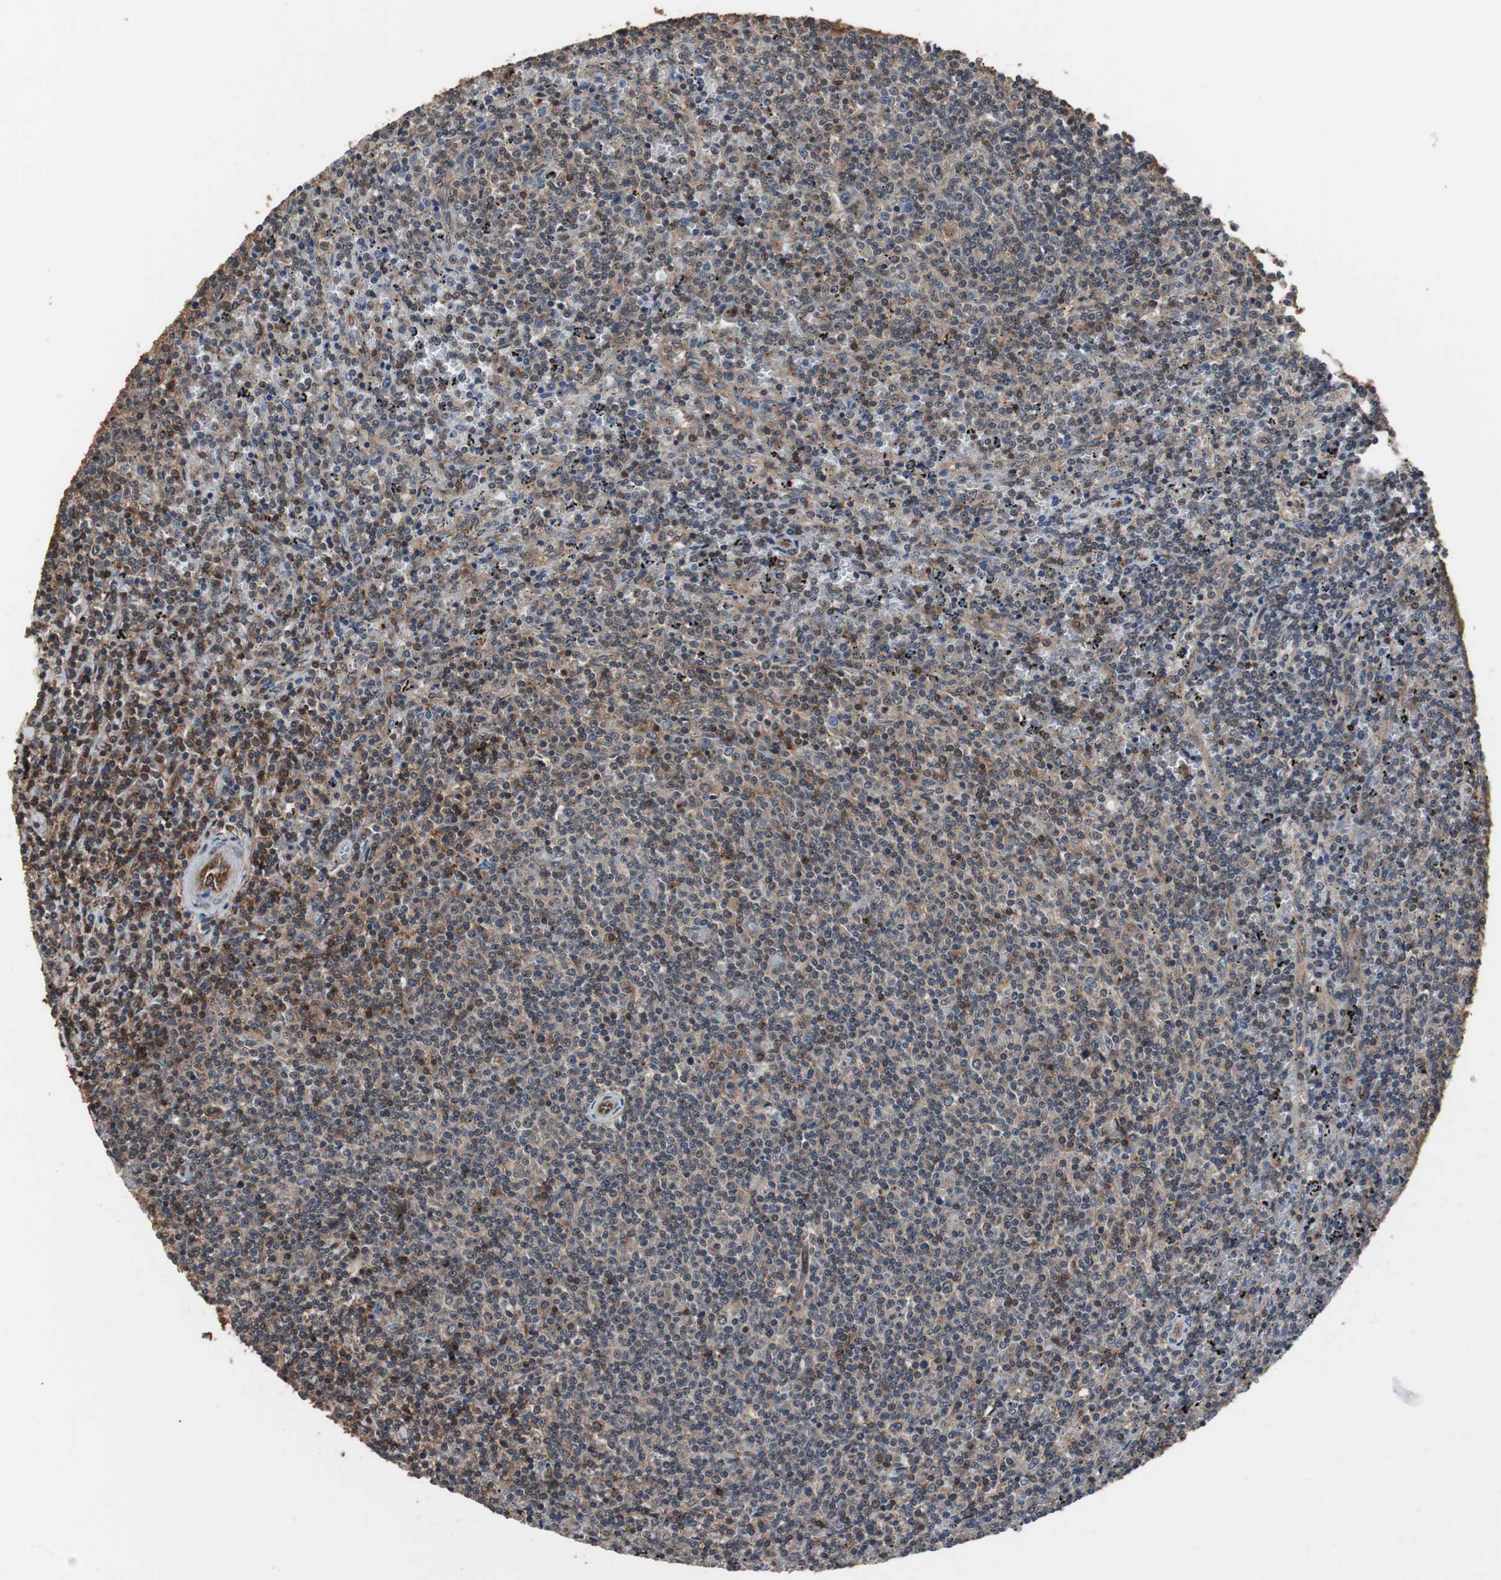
{"staining": {"intensity": "weak", "quantity": "25%-75%", "location": "cytoplasmic/membranous"}, "tissue": "lymphoma", "cell_type": "Tumor cells", "image_type": "cancer", "snomed": [{"axis": "morphology", "description": "Malignant lymphoma, non-Hodgkin's type, Low grade"}, {"axis": "topography", "description": "Spleen"}], "caption": "An IHC histopathology image of tumor tissue is shown. Protein staining in brown highlights weak cytoplasmic/membranous positivity in low-grade malignant lymphoma, non-Hodgkin's type within tumor cells. The staining was performed using DAB (3,3'-diaminobenzidine) to visualize the protein expression in brown, while the nuclei were stained in blue with hematoxylin (Magnification: 20x).", "gene": "NDRG1", "patient": {"sex": "female", "age": 50}}